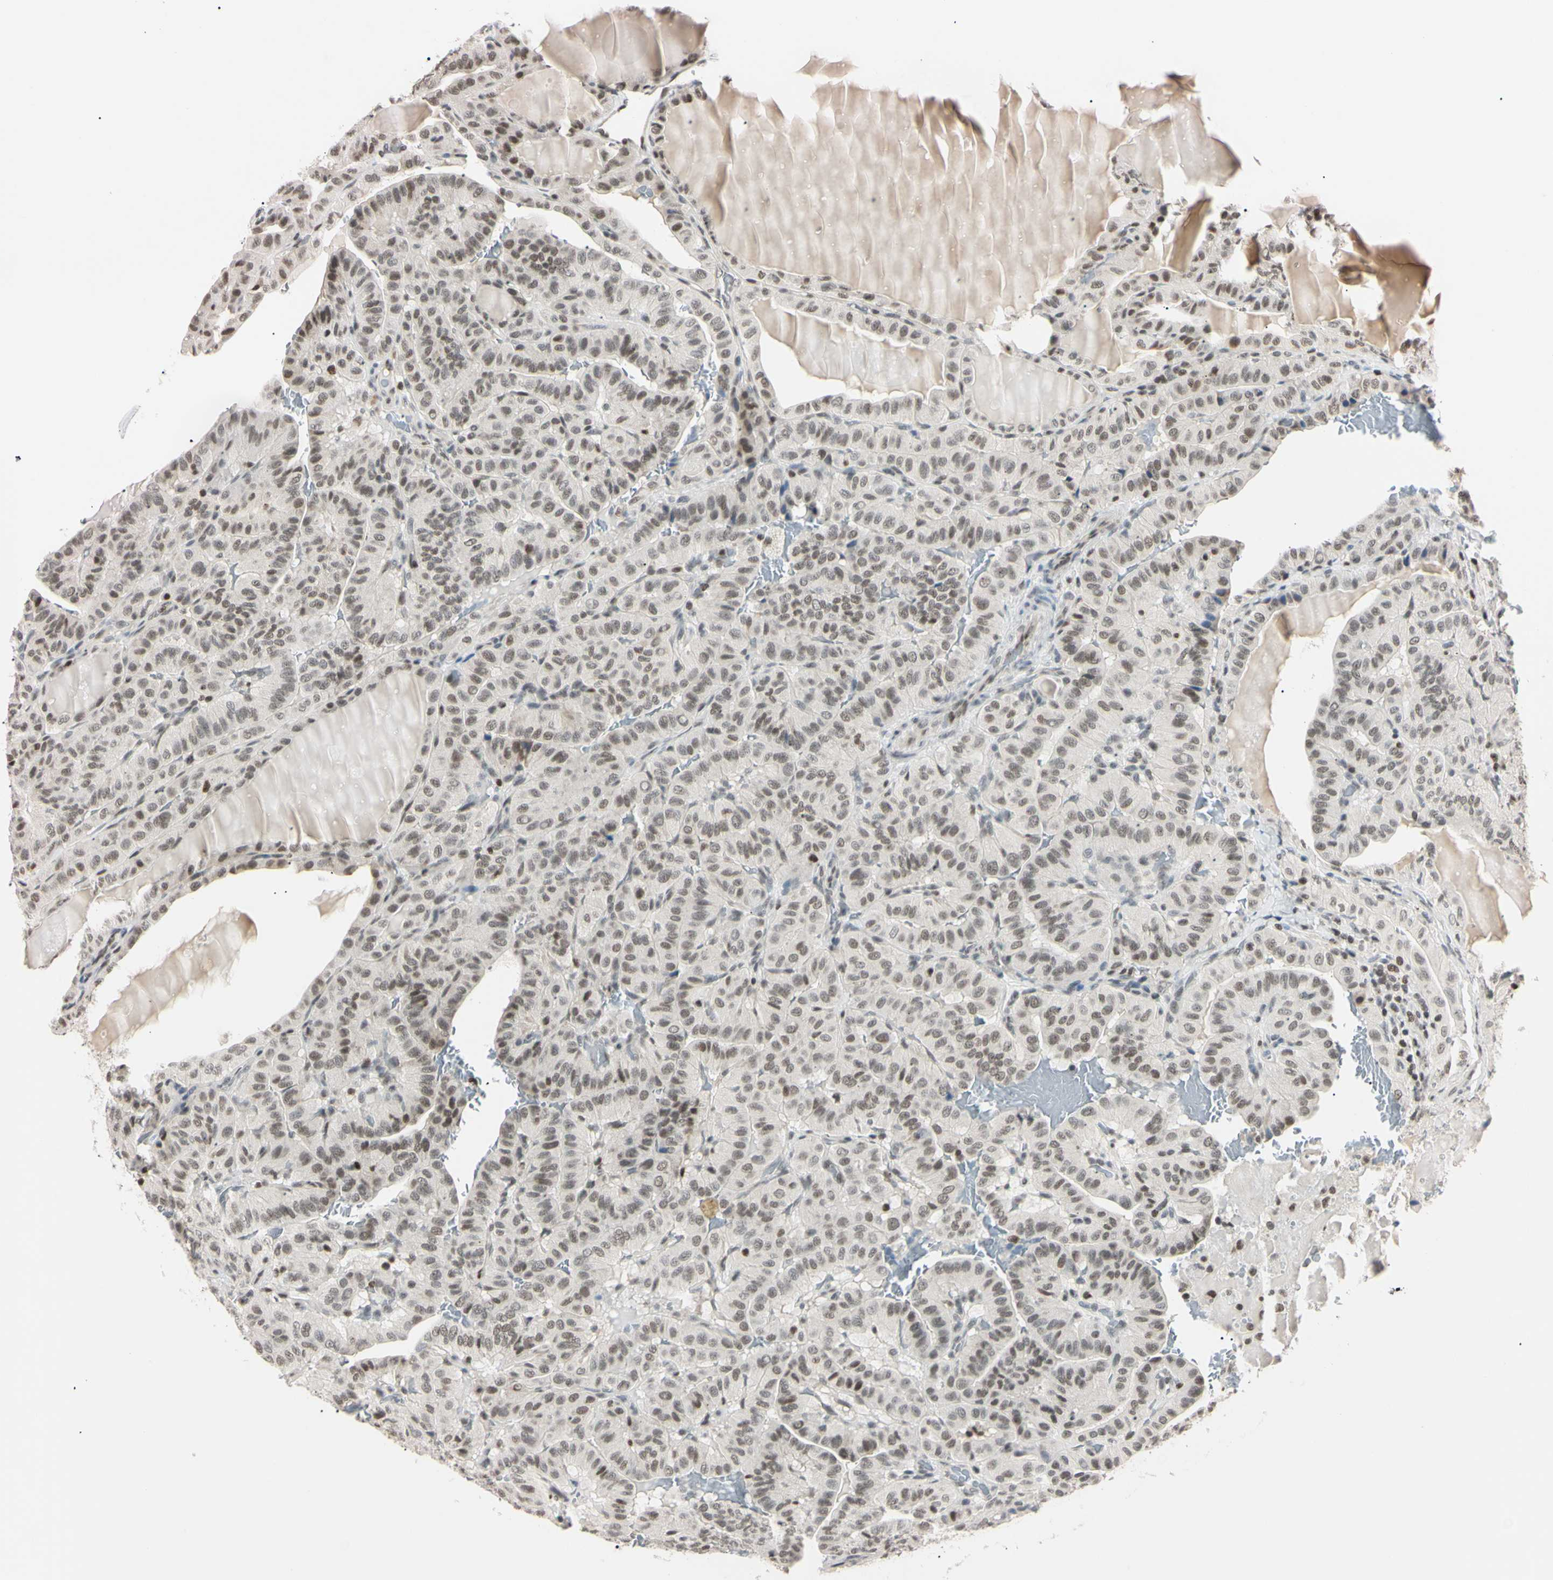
{"staining": {"intensity": "weak", "quantity": ">75%", "location": "nuclear"}, "tissue": "thyroid cancer", "cell_type": "Tumor cells", "image_type": "cancer", "snomed": [{"axis": "morphology", "description": "Papillary adenocarcinoma, NOS"}, {"axis": "topography", "description": "Thyroid gland"}], "caption": "Protein analysis of thyroid cancer tissue demonstrates weak nuclear staining in about >75% of tumor cells.", "gene": "C1orf174", "patient": {"sex": "male", "age": 77}}